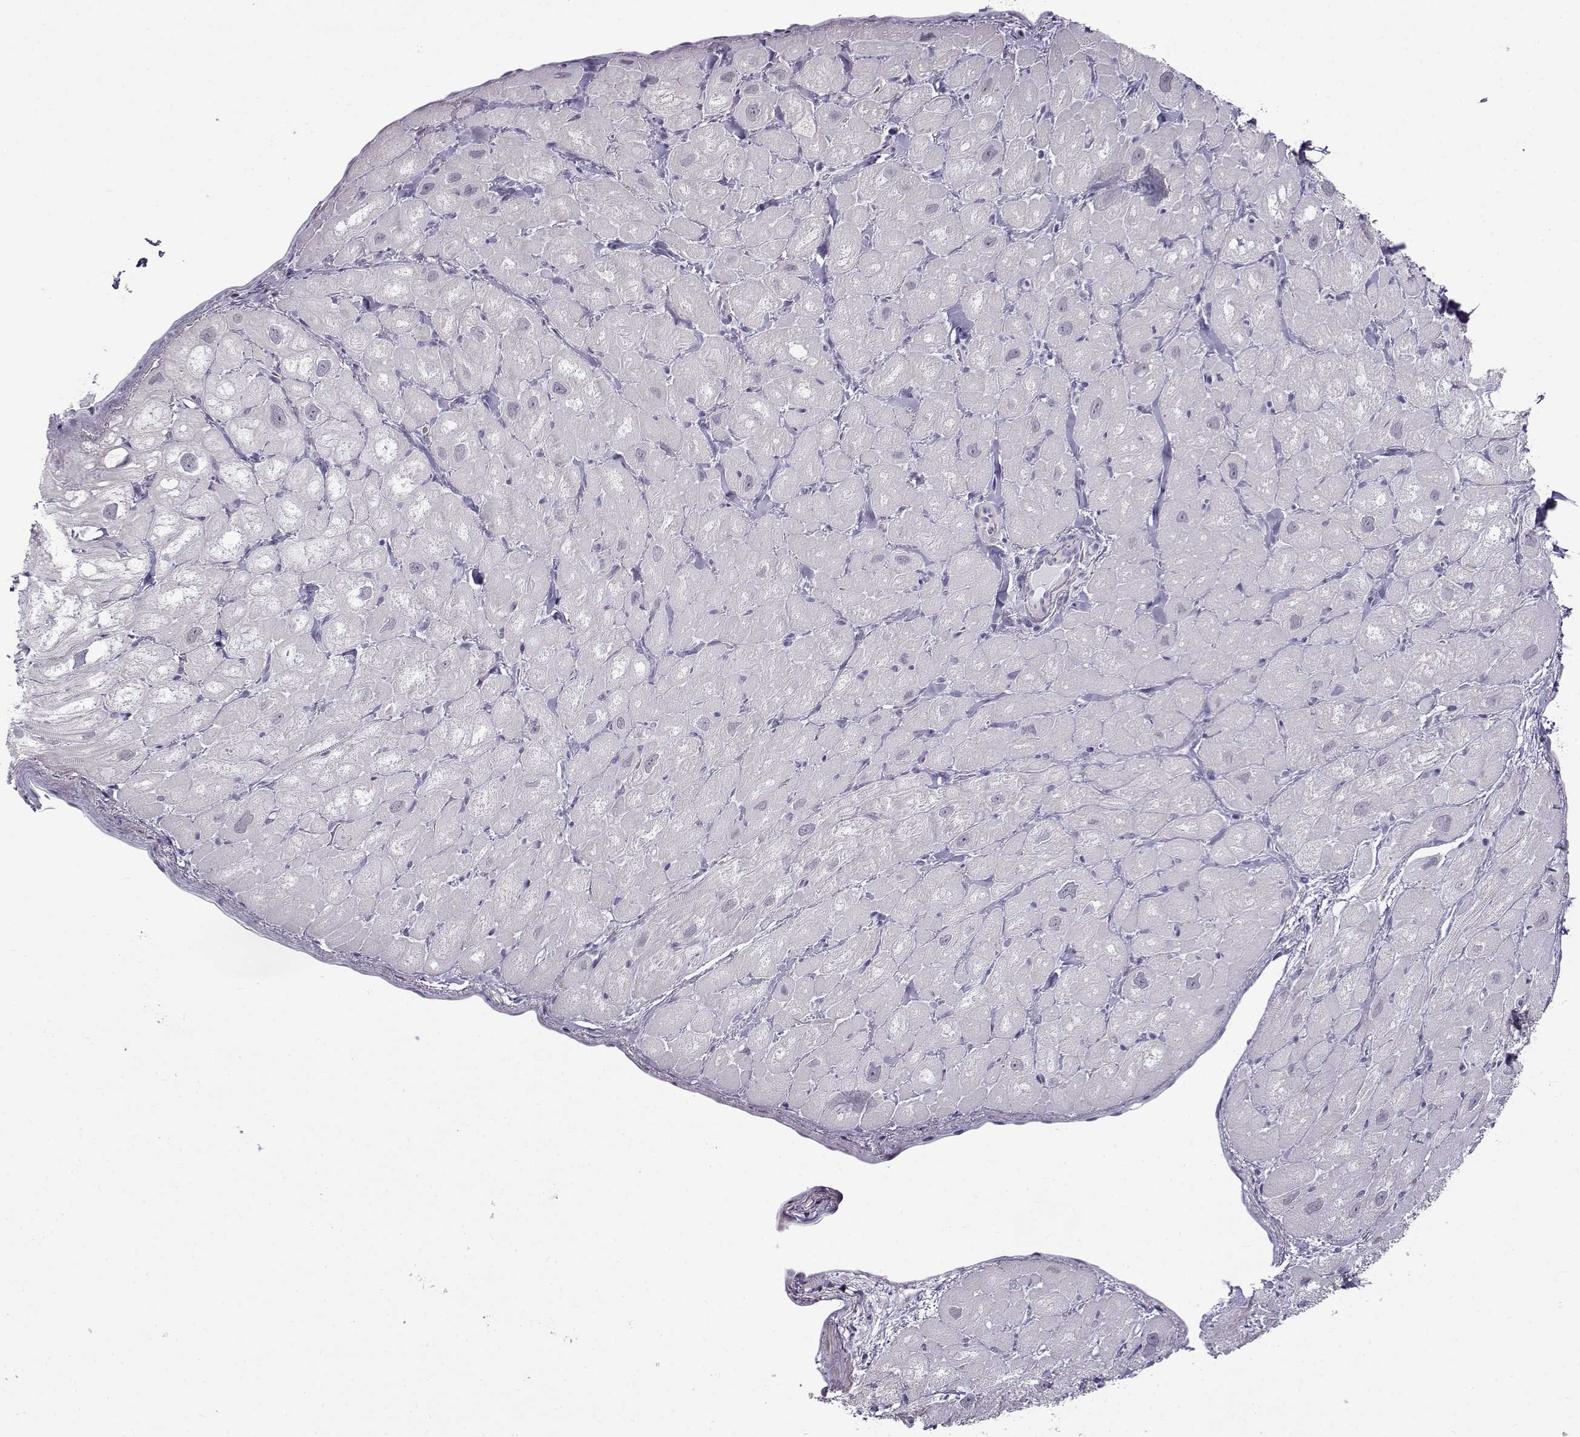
{"staining": {"intensity": "negative", "quantity": "none", "location": "none"}, "tissue": "heart muscle", "cell_type": "Cardiomyocytes", "image_type": "normal", "snomed": [{"axis": "morphology", "description": "Normal tissue, NOS"}, {"axis": "topography", "description": "Heart"}], "caption": "An image of human heart muscle is negative for staining in cardiomyocytes. Brightfield microscopy of immunohistochemistry (IHC) stained with DAB (brown) and hematoxylin (blue), captured at high magnification.", "gene": "TEX55", "patient": {"sex": "male", "age": 60}}